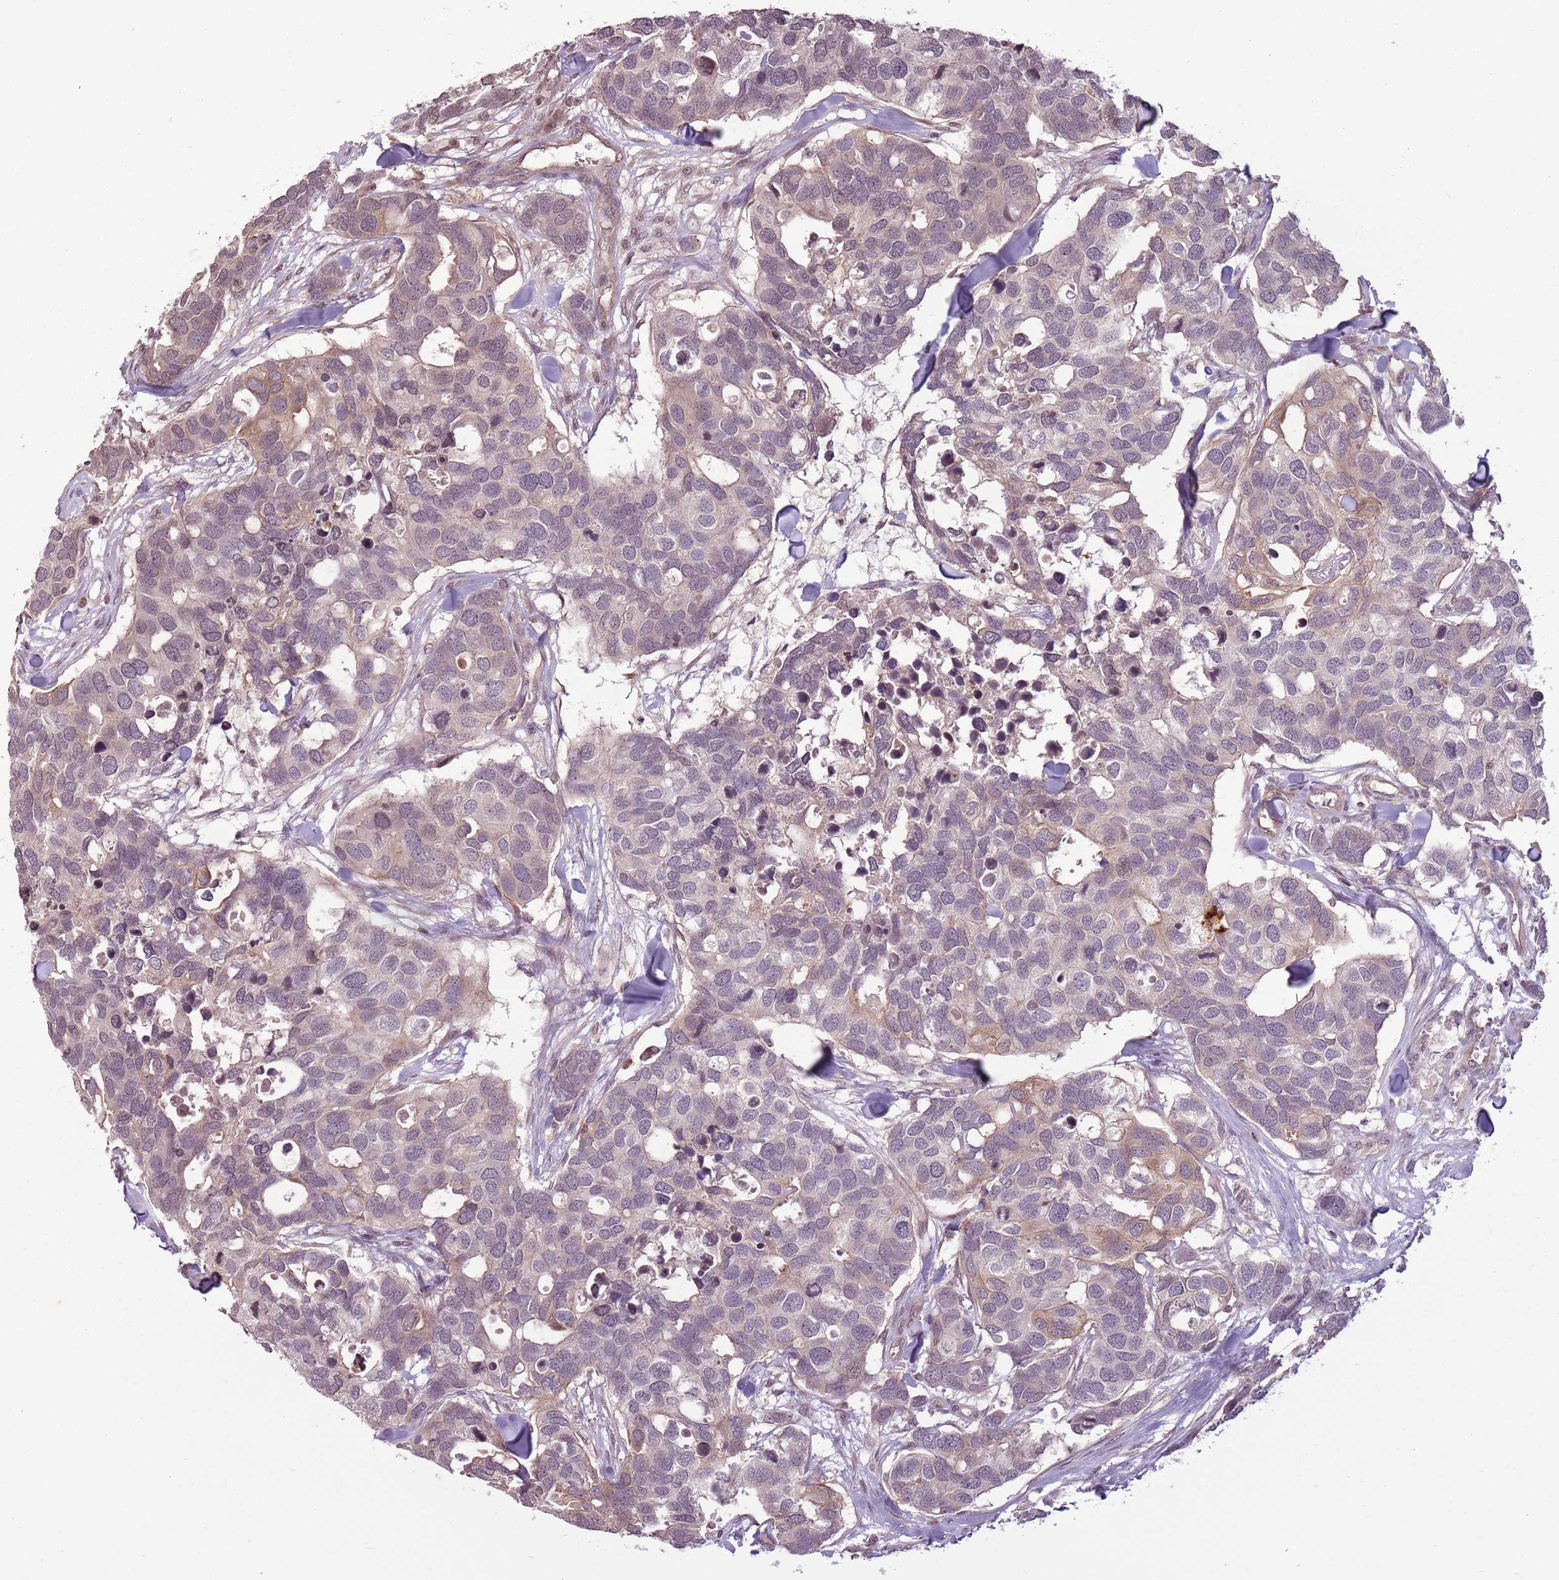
{"staining": {"intensity": "weak", "quantity": "25%-75%", "location": "cytoplasmic/membranous"}, "tissue": "breast cancer", "cell_type": "Tumor cells", "image_type": "cancer", "snomed": [{"axis": "morphology", "description": "Duct carcinoma"}, {"axis": "topography", "description": "Breast"}], "caption": "Protein expression analysis of human breast intraductal carcinoma reveals weak cytoplasmic/membranous staining in about 25%-75% of tumor cells.", "gene": "CAPN9", "patient": {"sex": "female", "age": 83}}